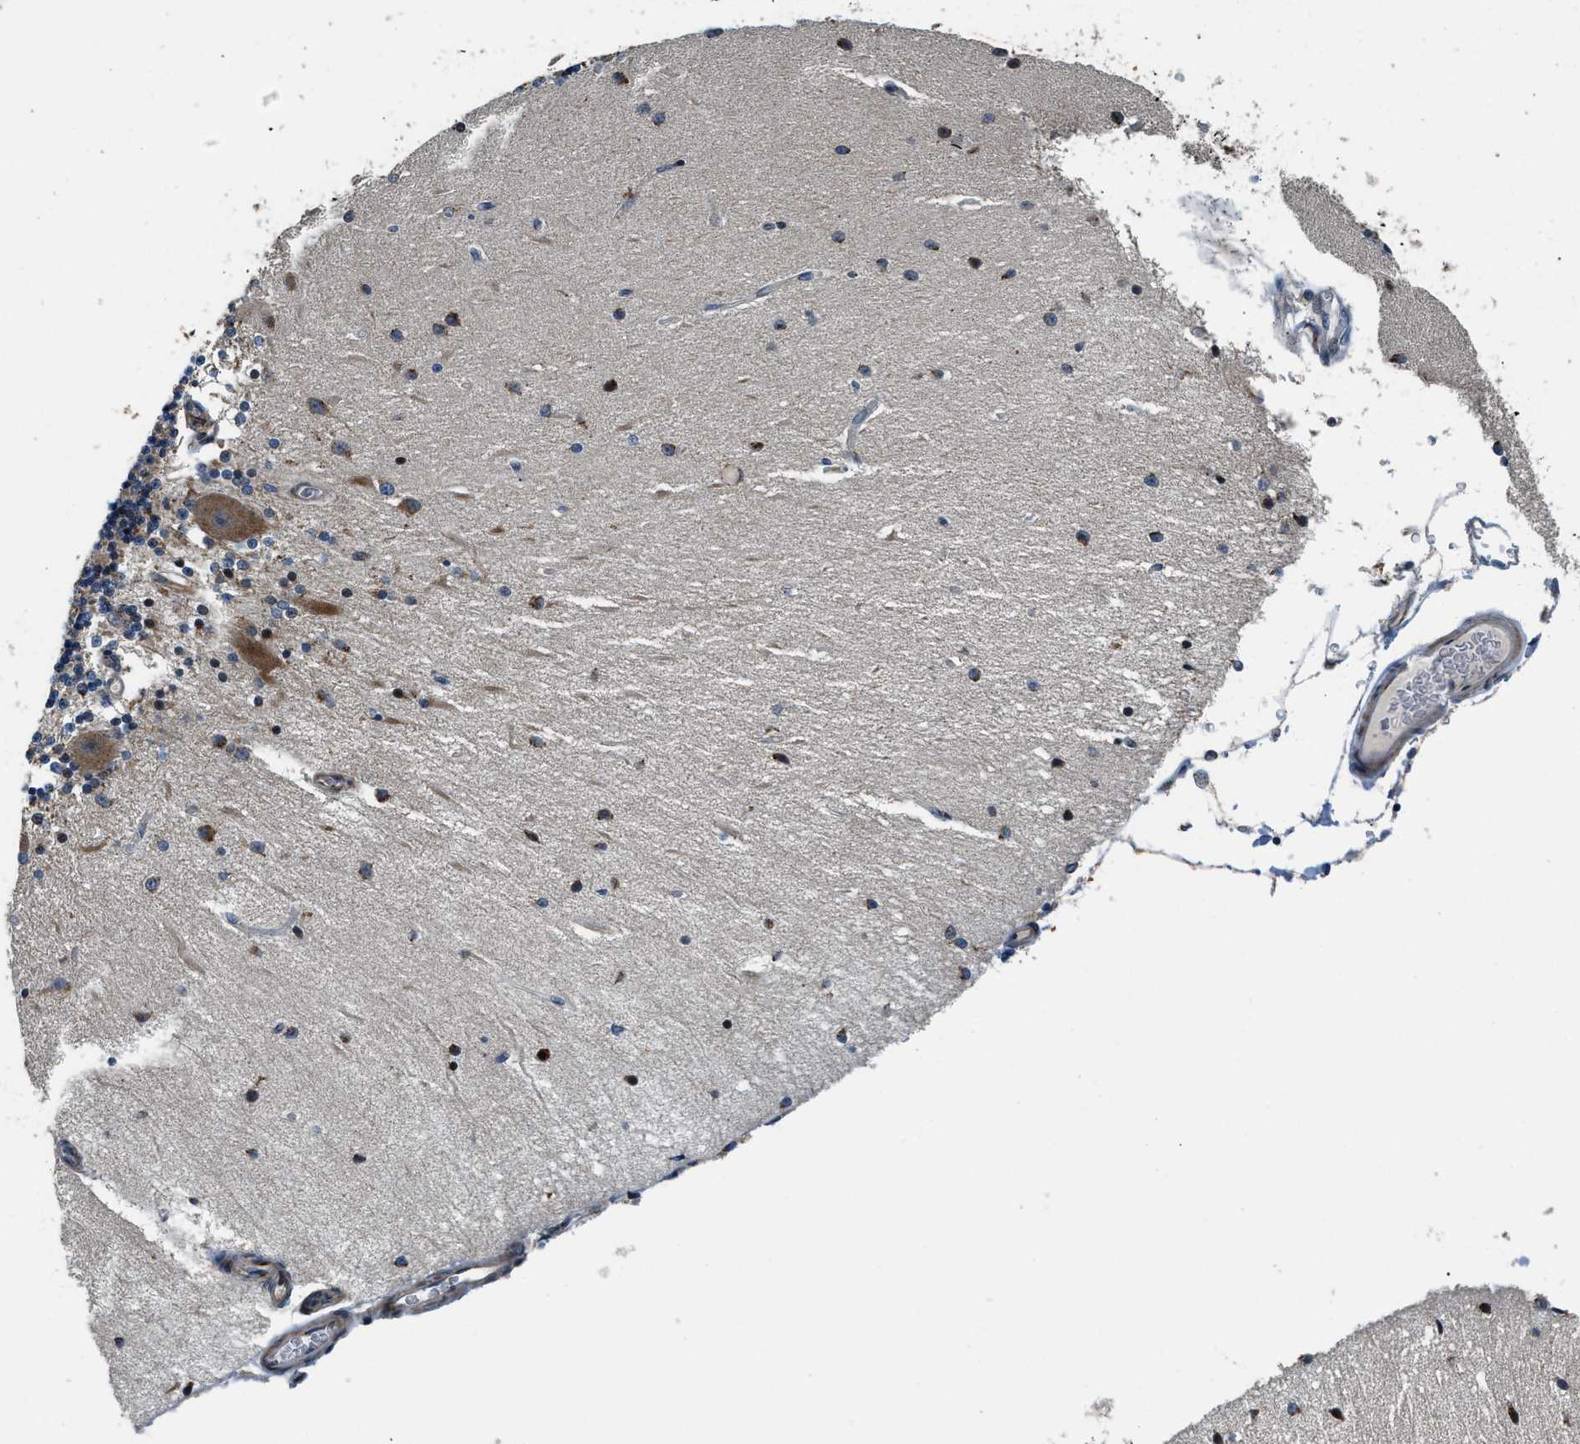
{"staining": {"intensity": "weak", "quantity": "25%-75%", "location": "cytoplasmic/membranous"}, "tissue": "cerebellum", "cell_type": "Cells in granular layer", "image_type": "normal", "snomed": [{"axis": "morphology", "description": "Normal tissue, NOS"}, {"axis": "topography", "description": "Cerebellum"}], "caption": "Cells in granular layer show low levels of weak cytoplasmic/membranous staining in about 25%-75% of cells in unremarkable human cerebellum.", "gene": "FUT8", "patient": {"sex": "female", "age": 54}}